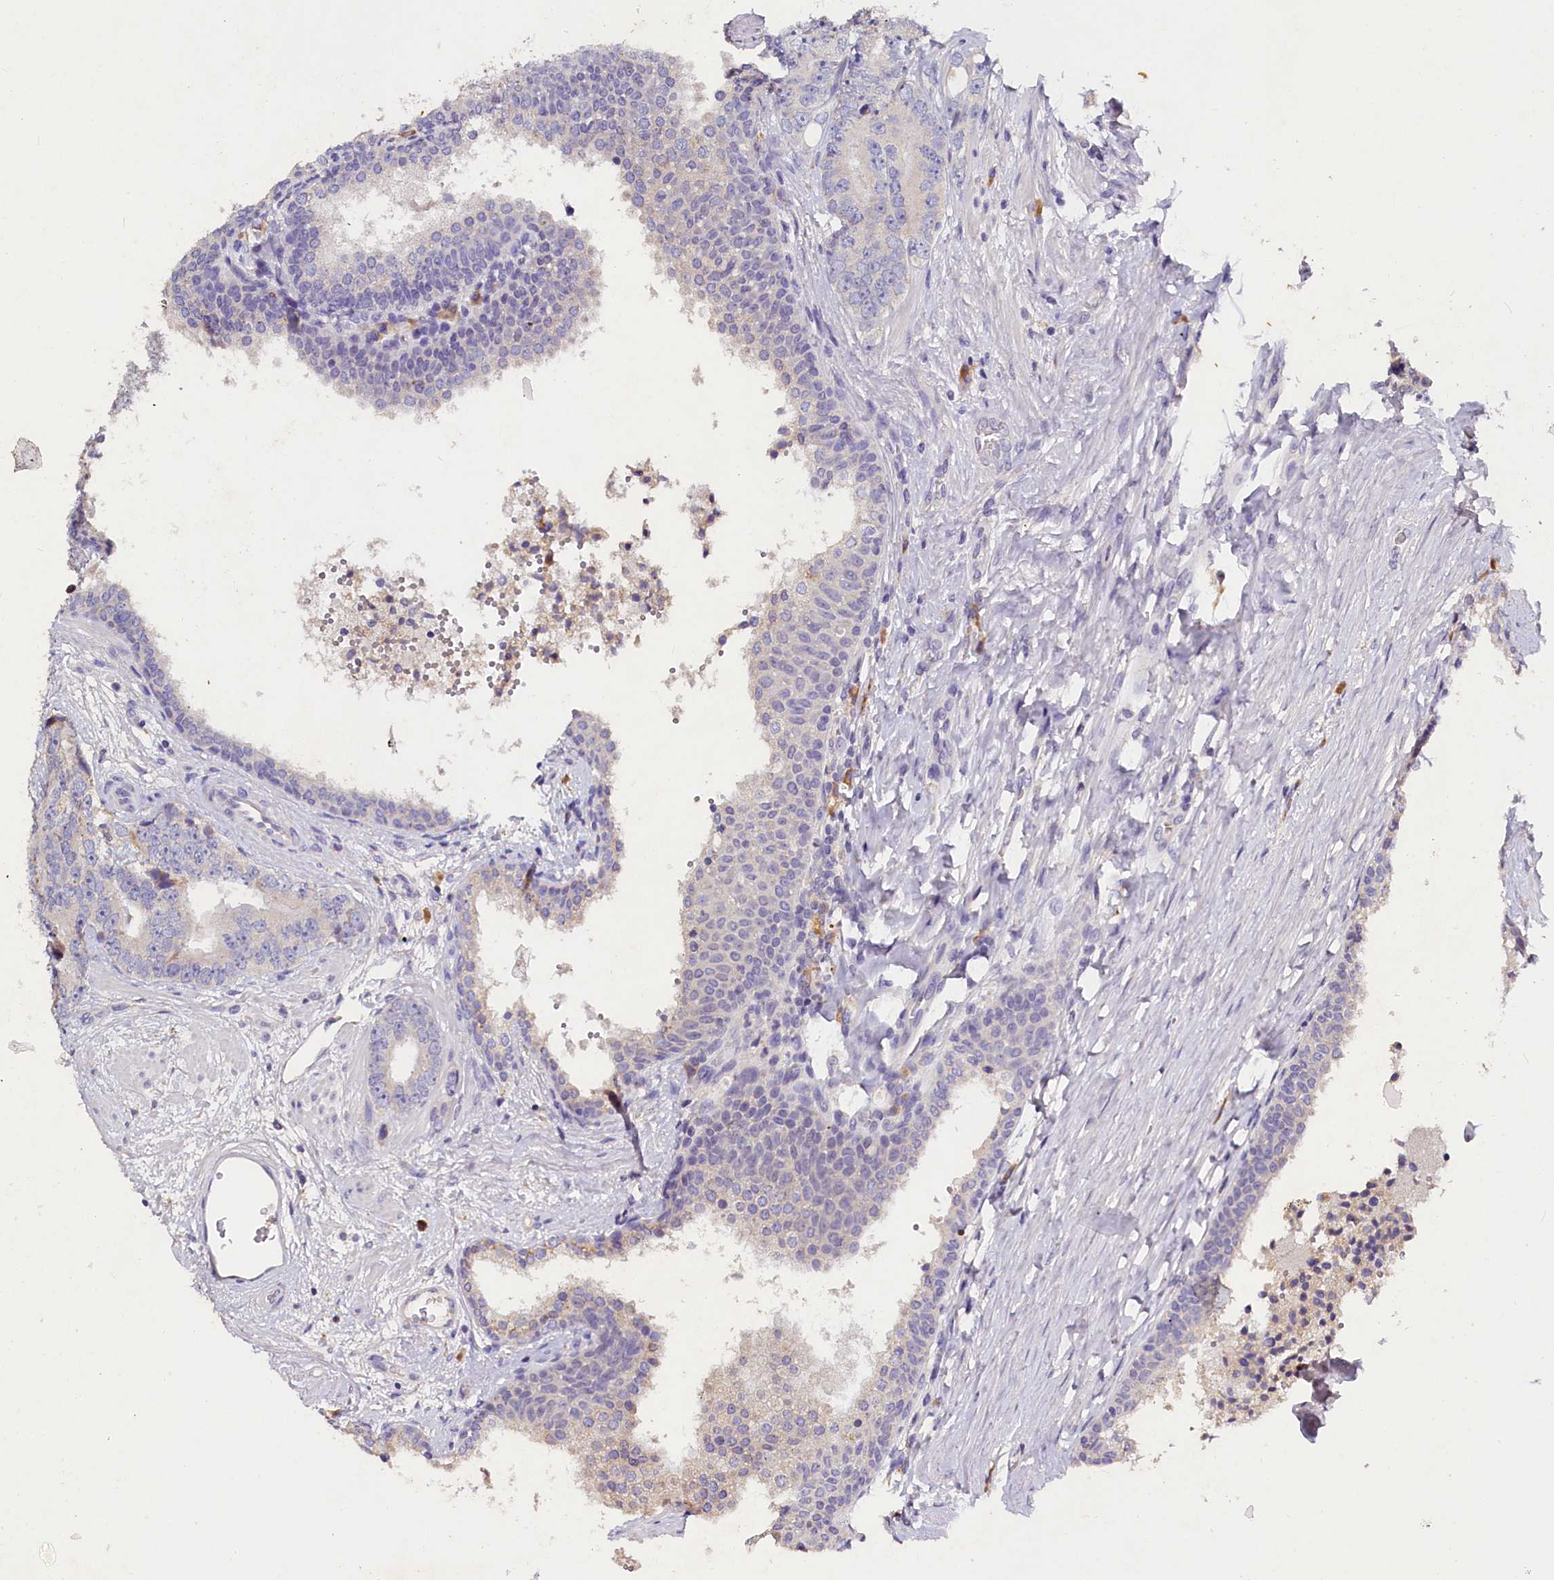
{"staining": {"intensity": "negative", "quantity": "none", "location": "none"}, "tissue": "prostate cancer", "cell_type": "Tumor cells", "image_type": "cancer", "snomed": [{"axis": "morphology", "description": "Adenocarcinoma, High grade"}, {"axis": "topography", "description": "Prostate"}], "caption": "Tumor cells are negative for protein expression in human prostate adenocarcinoma (high-grade). (DAB IHC with hematoxylin counter stain).", "gene": "ST7L", "patient": {"sex": "male", "age": 56}}